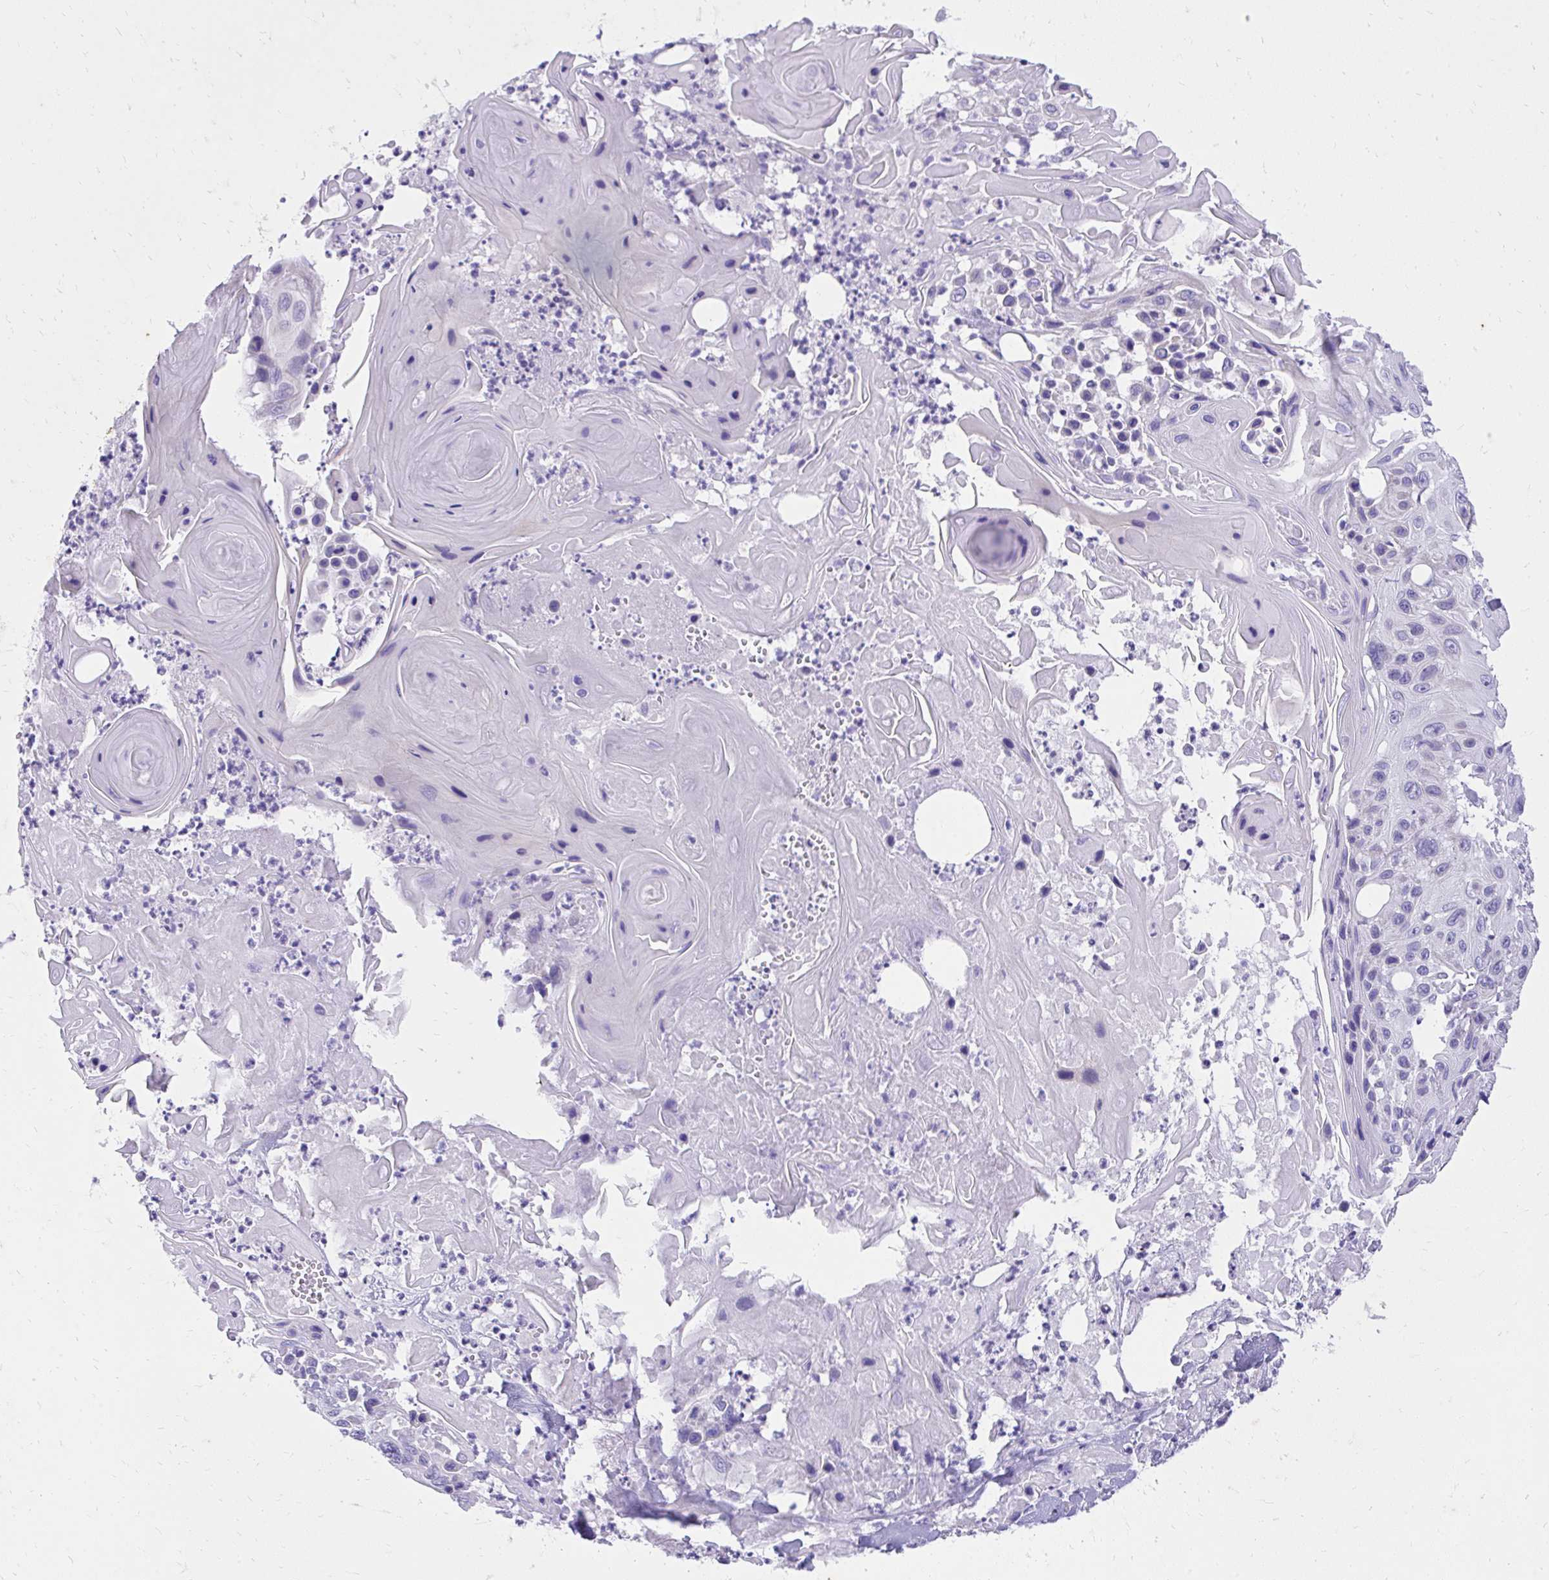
{"staining": {"intensity": "negative", "quantity": "none", "location": "none"}, "tissue": "skin cancer", "cell_type": "Tumor cells", "image_type": "cancer", "snomed": [{"axis": "morphology", "description": "Squamous cell carcinoma, NOS"}, {"axis": "topography", "description": "Skin"}], "caption": "An immunohistochemistry (IHC) micrograph of squamous cell carcinoma (skin) is shown. There is no staining in tumor cells of squamous cell carcinoma (skin).", "gene": "KLK1", "patient": {"sex": "male", "age": 82}}